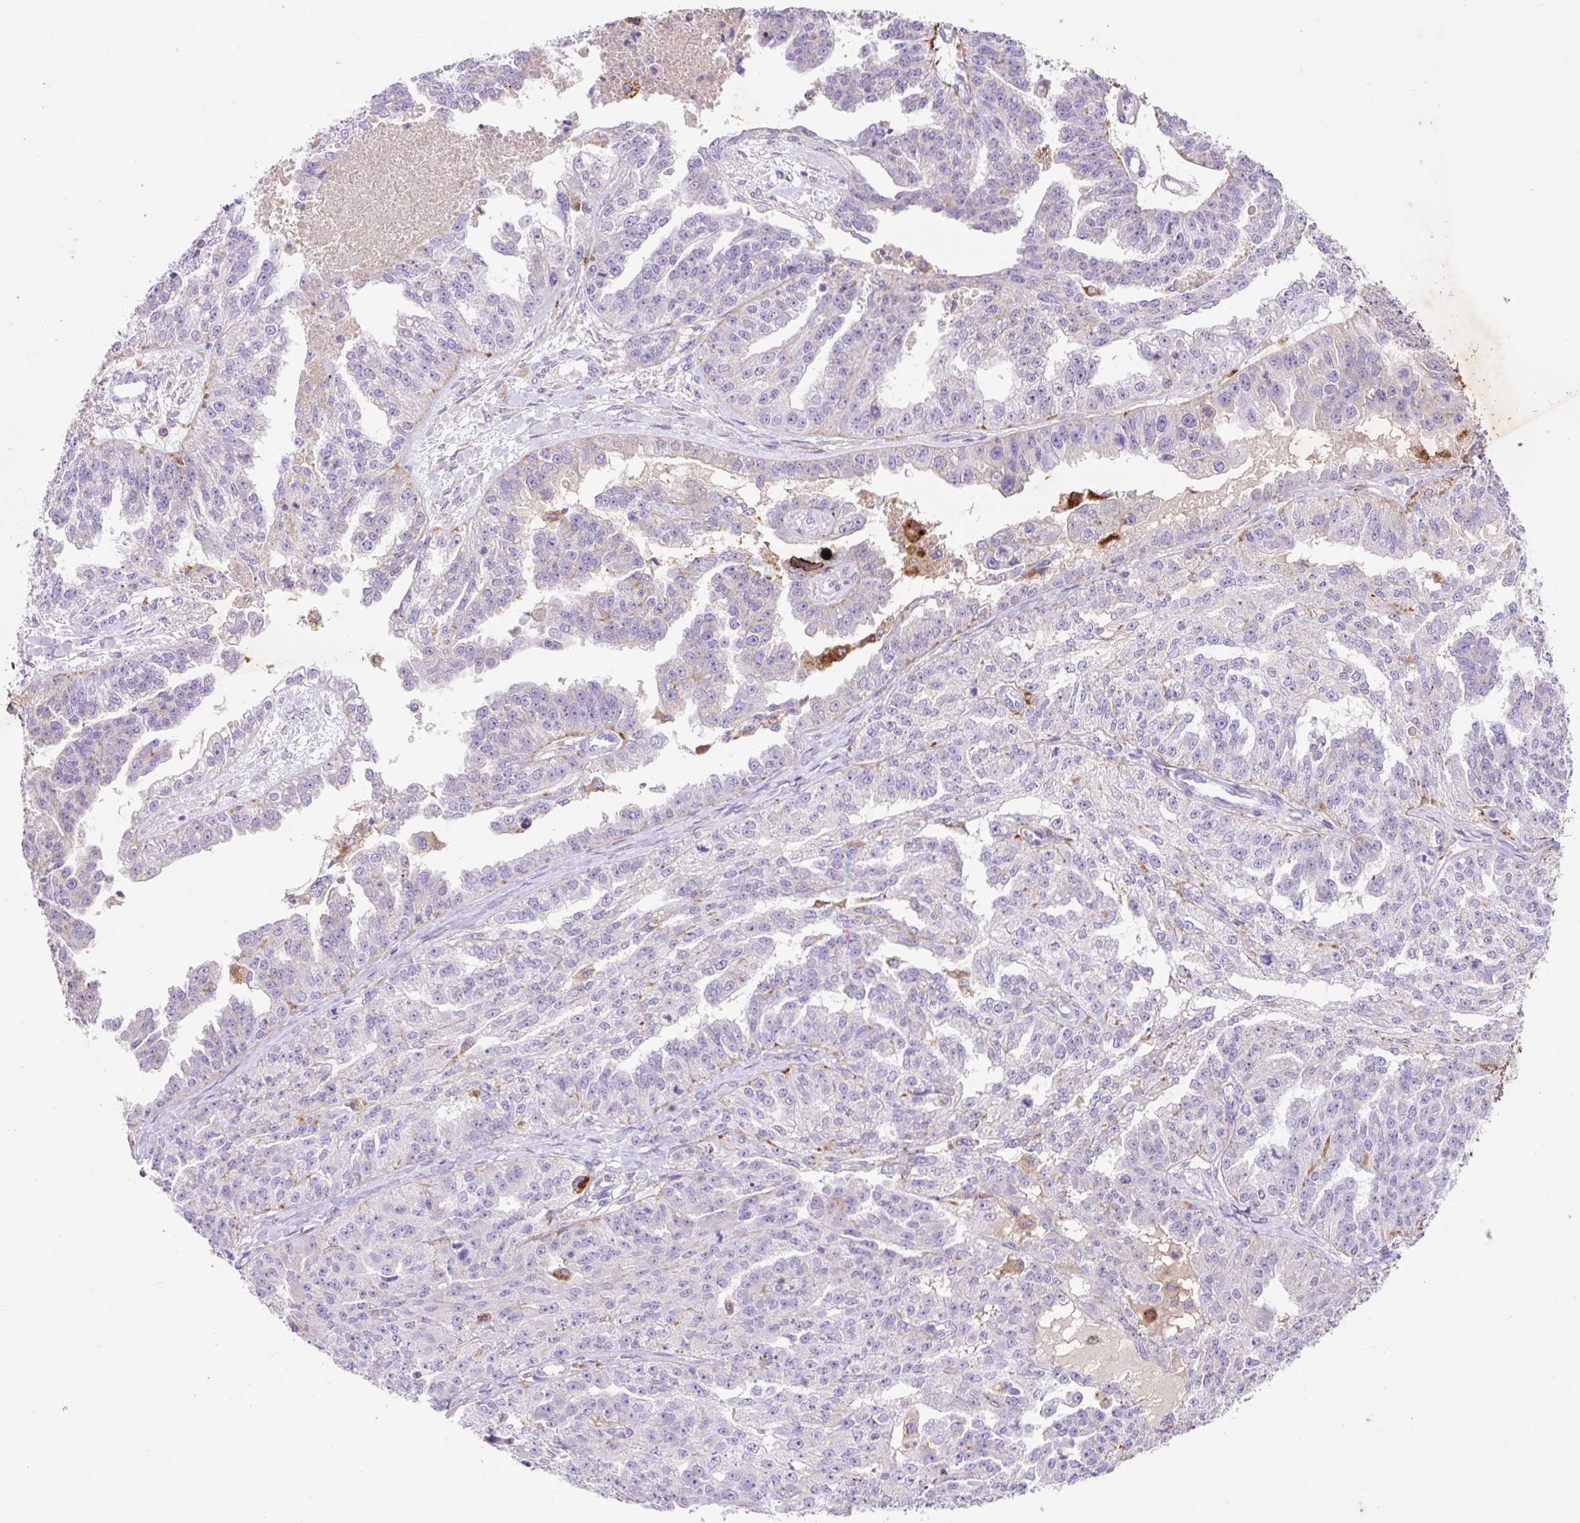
{"staining": {"intensity": "negative", "quantity": "none", "location": "none"}, "tissue": "ovarian cancer", "cell_type": "Tumor cells", "image_type": "cancer", "snomed": [{"axis": "morphology", "description": "Cystadenocarcinoma, serous, NOS"}, {"axis": "topography", "description": "Ovary"}], "caption": "IHC photomicrograph of neoplastic tissue: ovarian cancer (serous cystadenocarcinoma) stained with DAB shows no significant protein positivity in tumor cells.", "gene": "HEXA", "patient": {"sex": "female", "age": 58}}